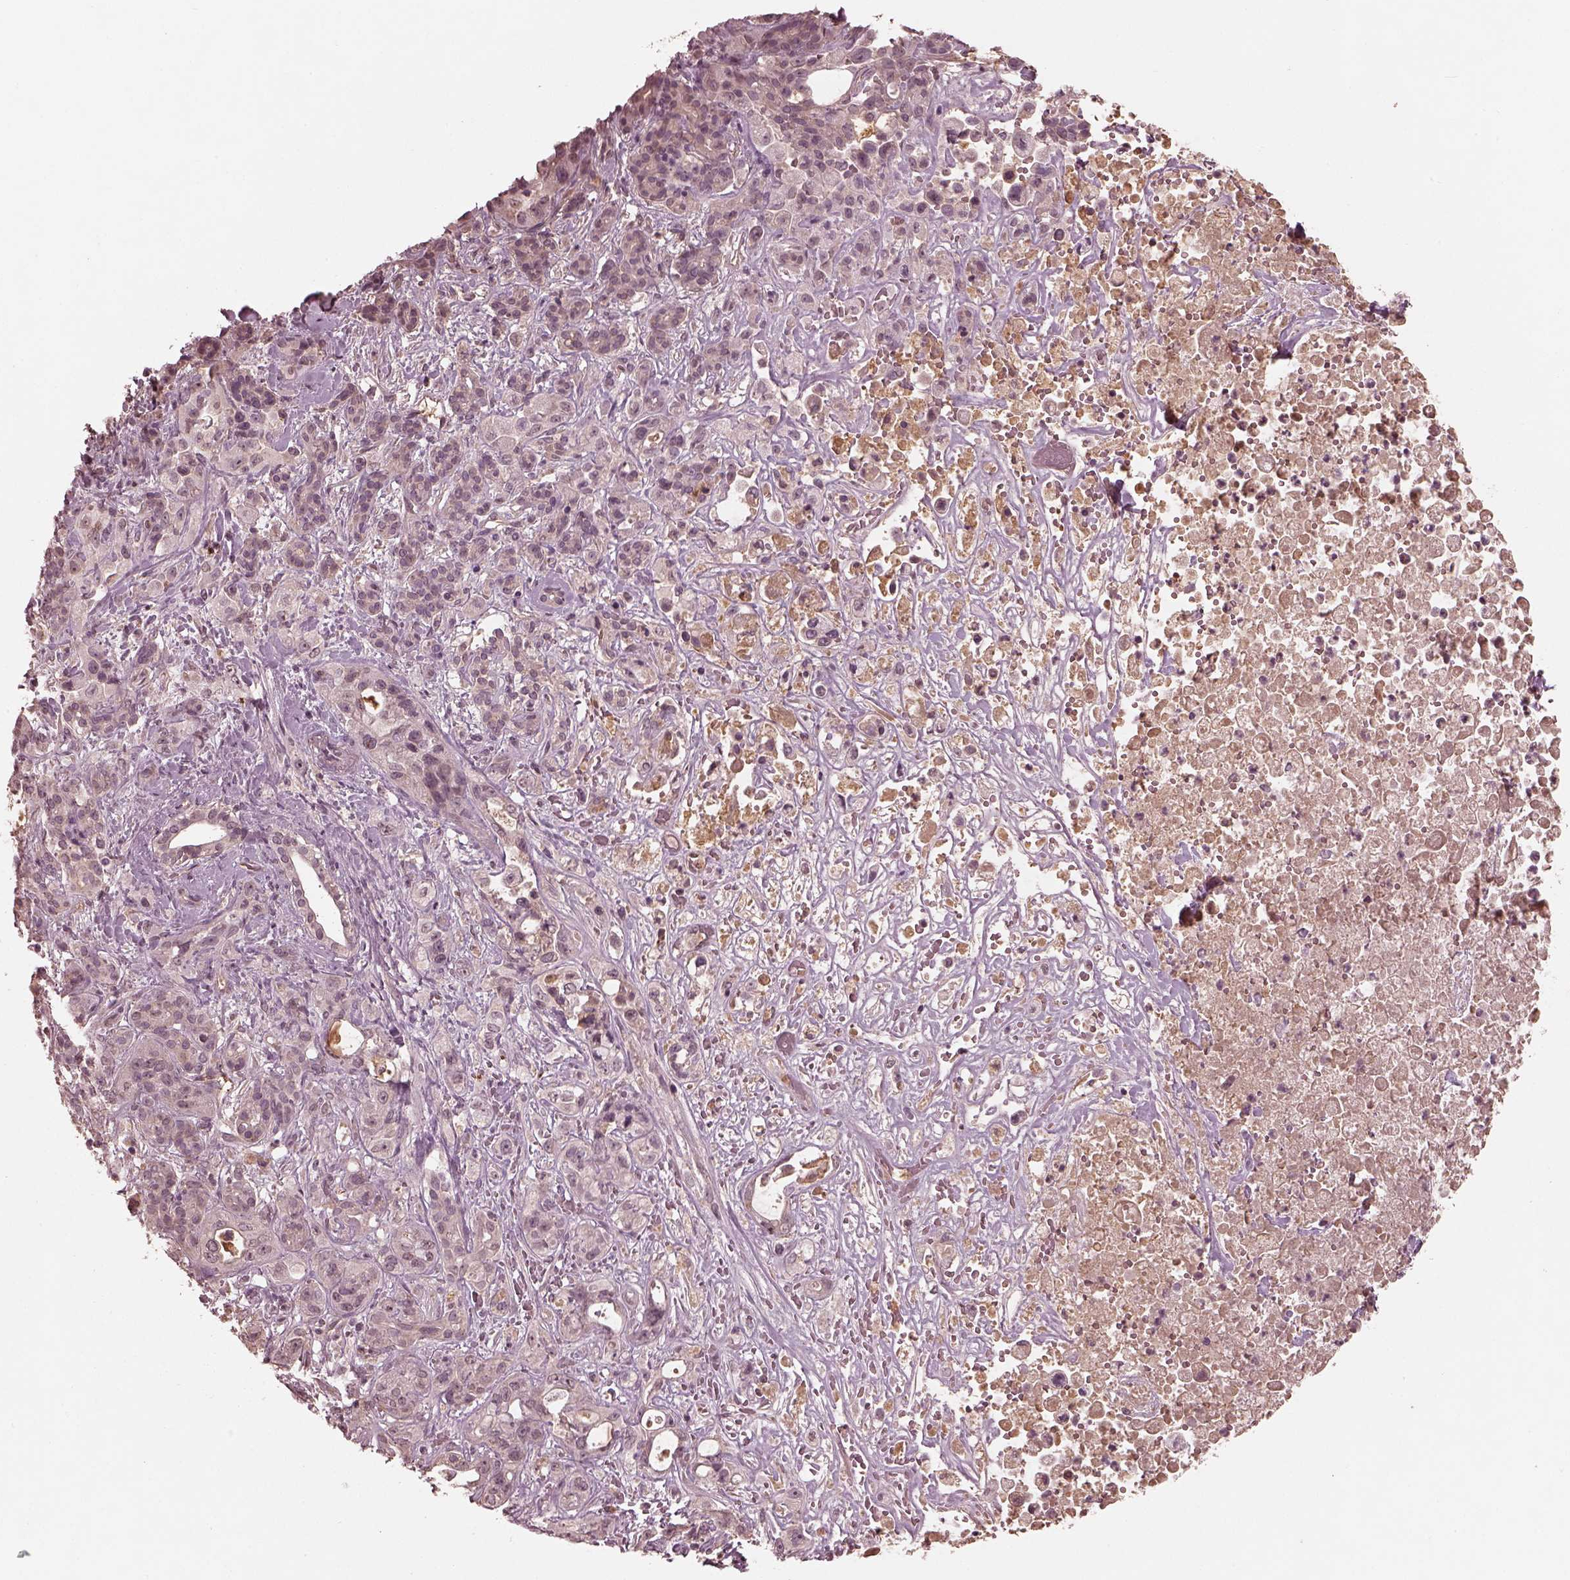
{"staining": {"intensity": "negative", "quantity": "none", "location": "none"}, "tissue": "pancreatic cancer", "cell_type": "Tumor cells", "image_type": "cancer", "snomed": [{"axis": "morphology", "description": "Adenocarcinoma, NOS"}, {"axis": "topography", "description": "Pancreas"}], "caption": "A micrograph of pancreatic cancer stained for a protein shows no brown staining in tumor cells.", "gene": "CALR3", "patient": {"sex": "male", "age": 44}}